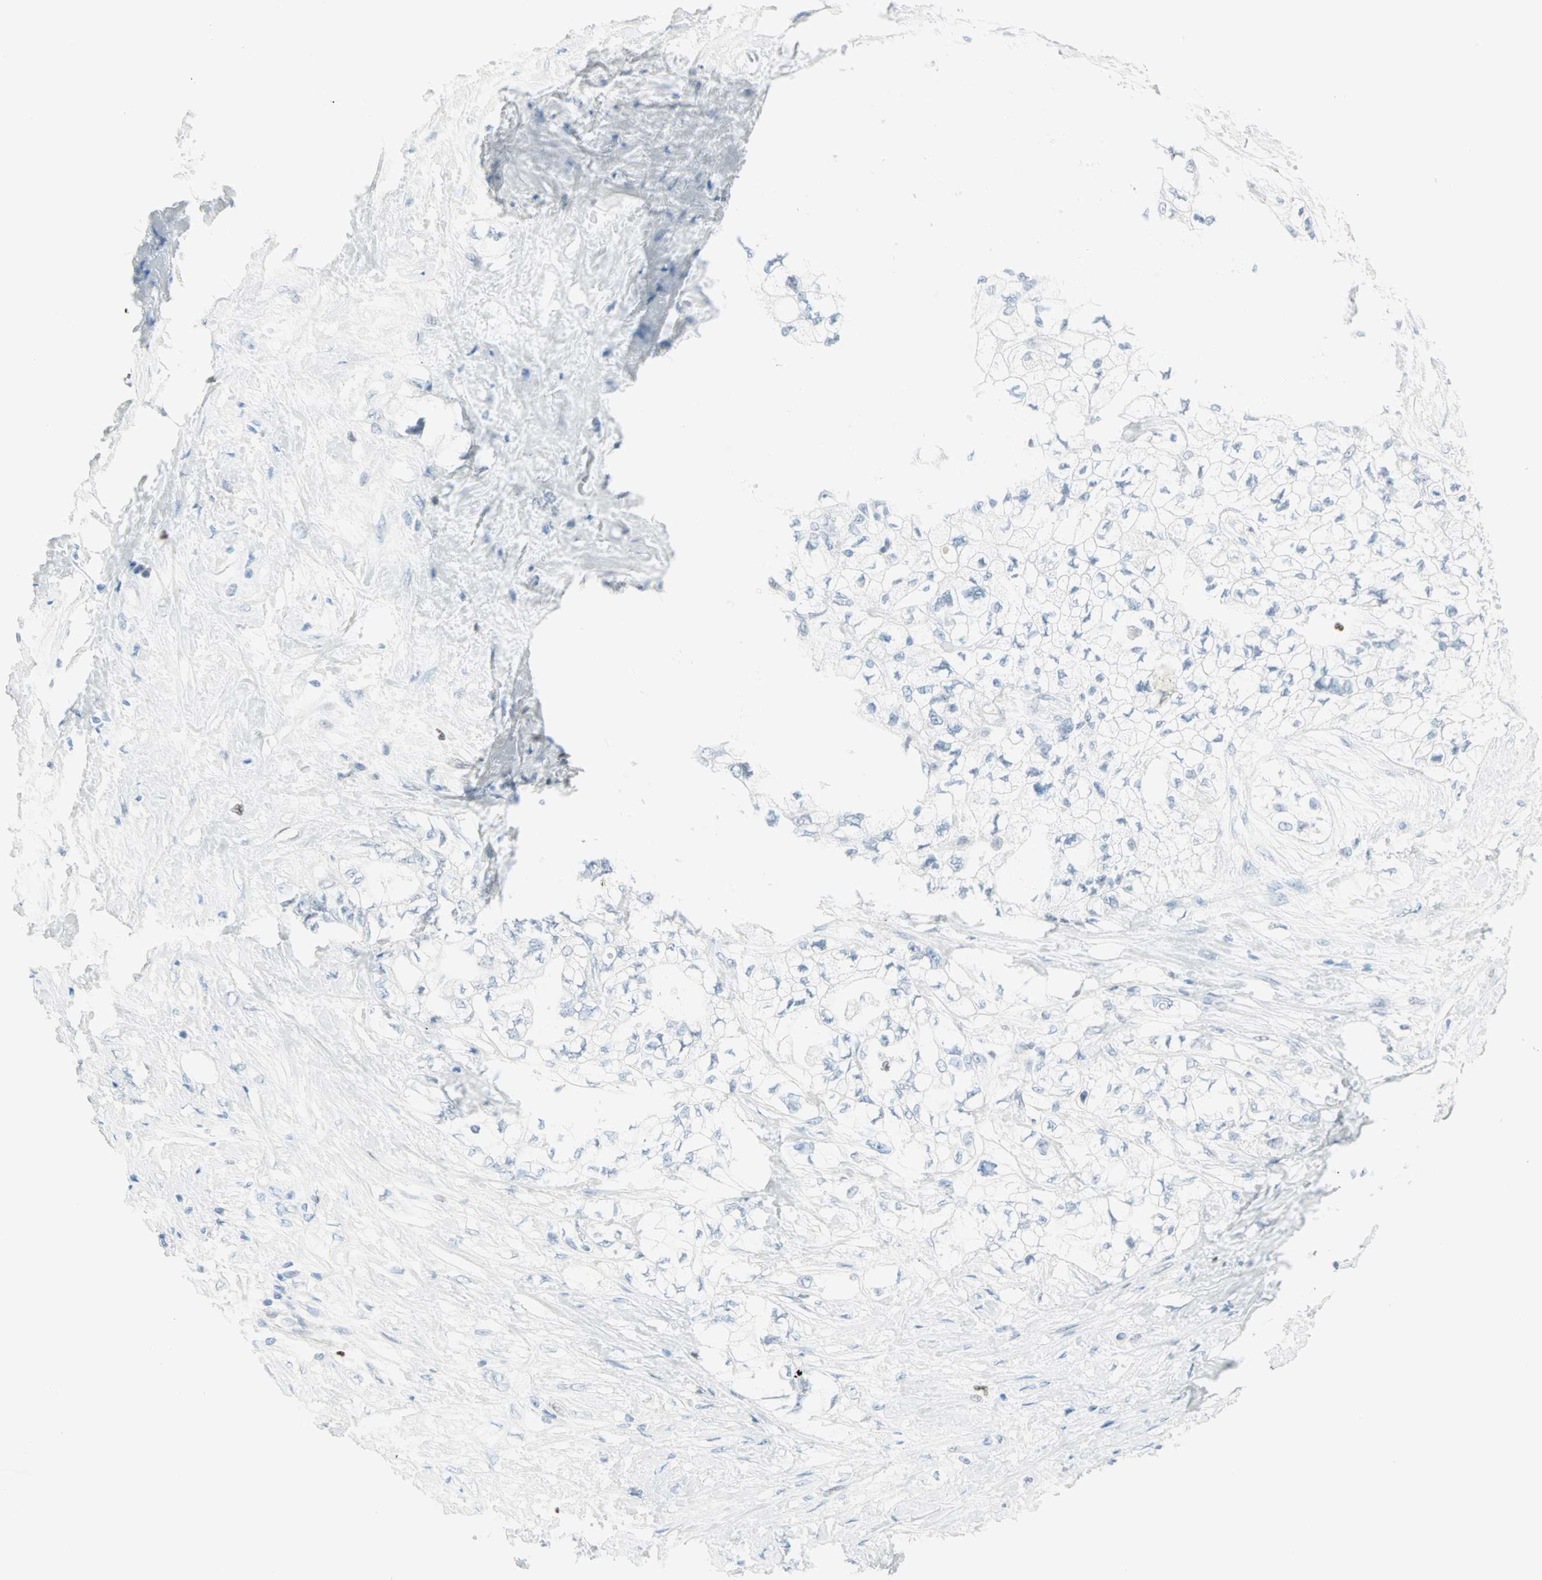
{"staining": {"intensity": "negative", "quantity": "none", "location": "none"}, "tissue": "pancreatic cancer", "cell_type": "Tumor cells", "image_type": "cancer", "snomed": [{"axis": "morphology", "description": "Adenocarcinoma, NOS"}, {"axis": "topography", "description": "Pancreas"}], "caption": "Pancreatic adenocarcinoma stained for a protein using immunohistochemistry (IHC) reveals no positivity tumor cells.", "gene": "MLLT10", "patient": {"sex": "male", "age": 70}}